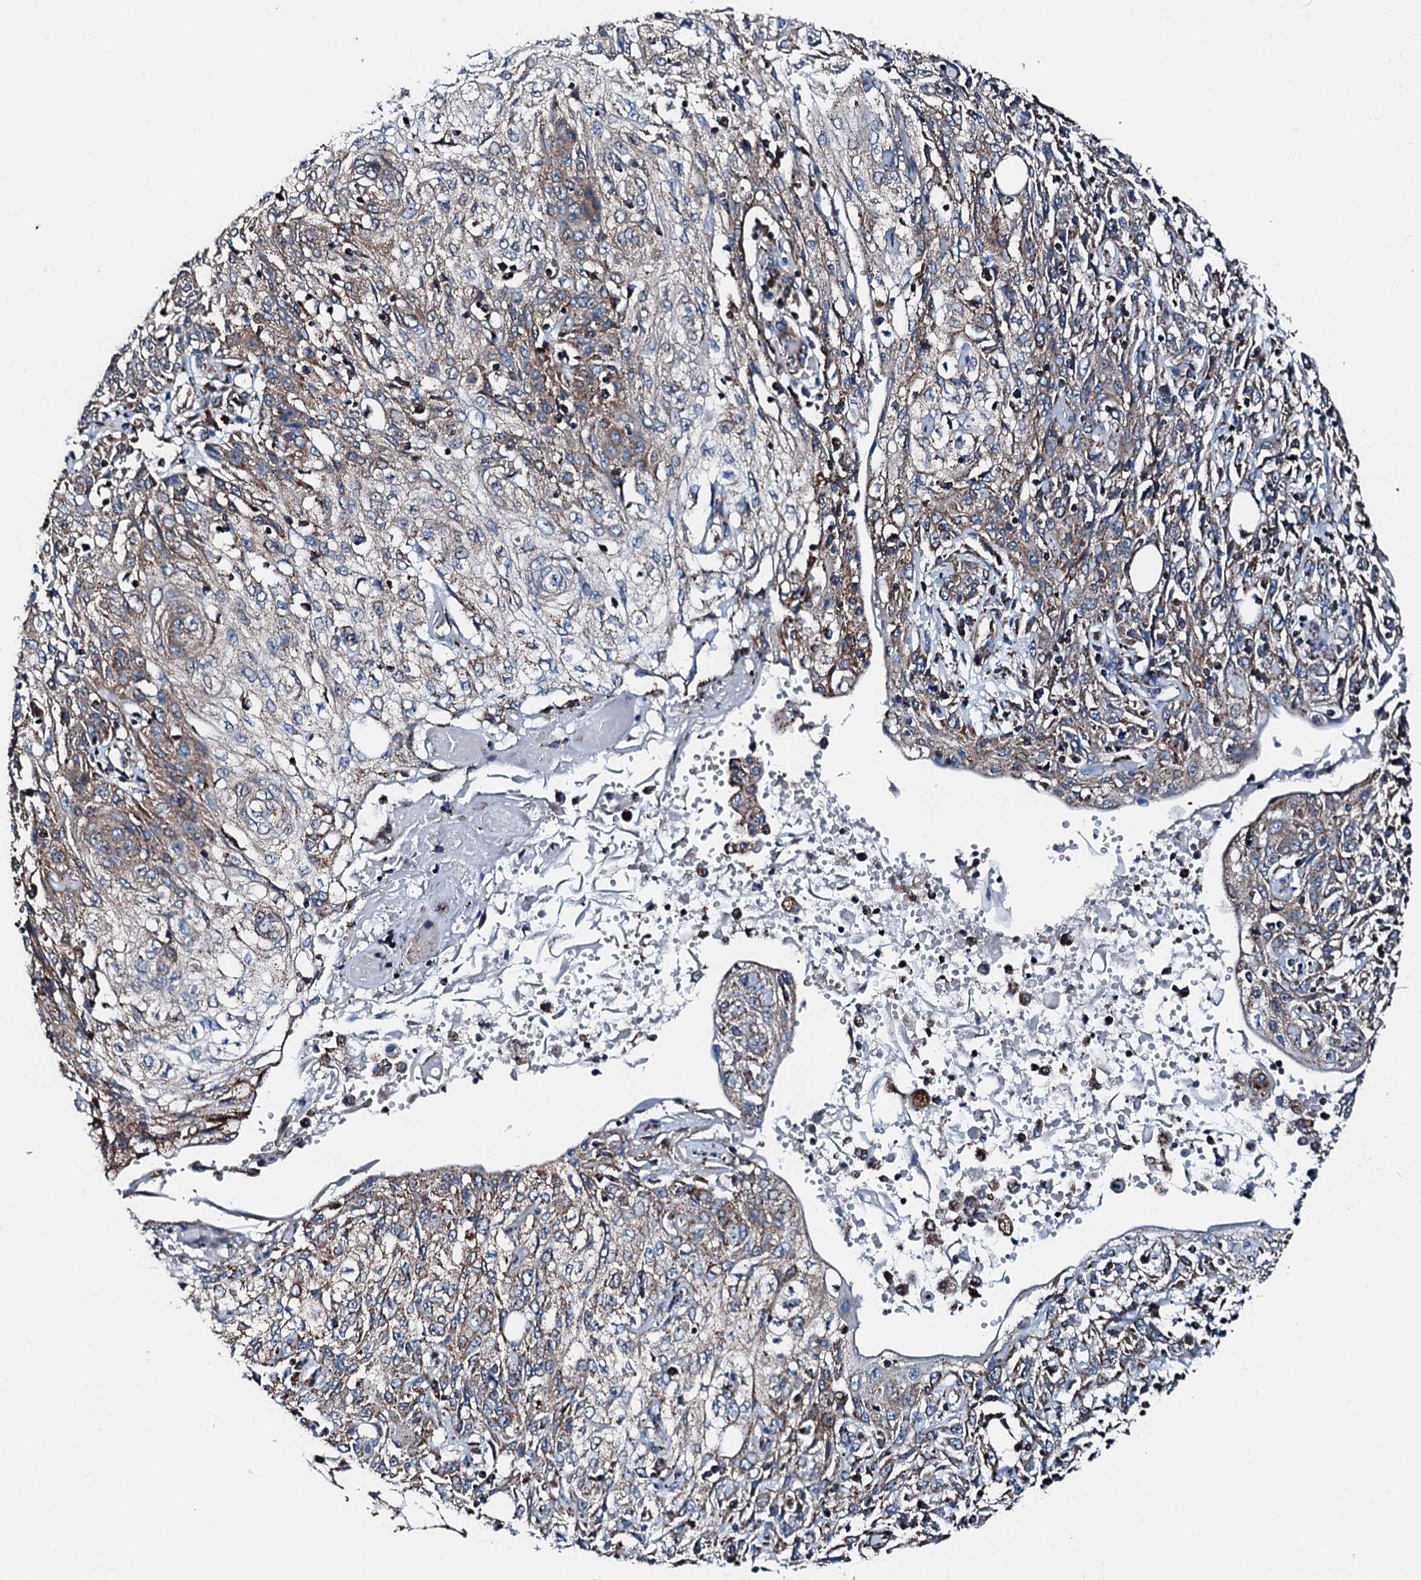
{"staining": {"intensity": "weak", "quantity": "25%-75%", "location": "cytoplasmic/membranous"}, "tissue": "skin cancer", "cell_type": "Tumor cells", "image_type": "cancer", "snomed": [{"axis": "morphology", "description": "Squamous cell carcinoma, NOS"}, {"axis": "morphology", "description": "Squamous cell carcinoma, metastatic, NOS"}, {"axis": "topography", "description": "Skin"}, {"axis": "topography", "description": "Lymph node"}], "caption": "Weak cytoplasmic/membranous positivity for a protein is appreciated in approximately 25%-75% of tumor cells of skin metastatic squamous cell carcinoma using immunohistochemistry (IHC).", "gene": "HADH", "patient": {"sex": "male", "age": 75}}